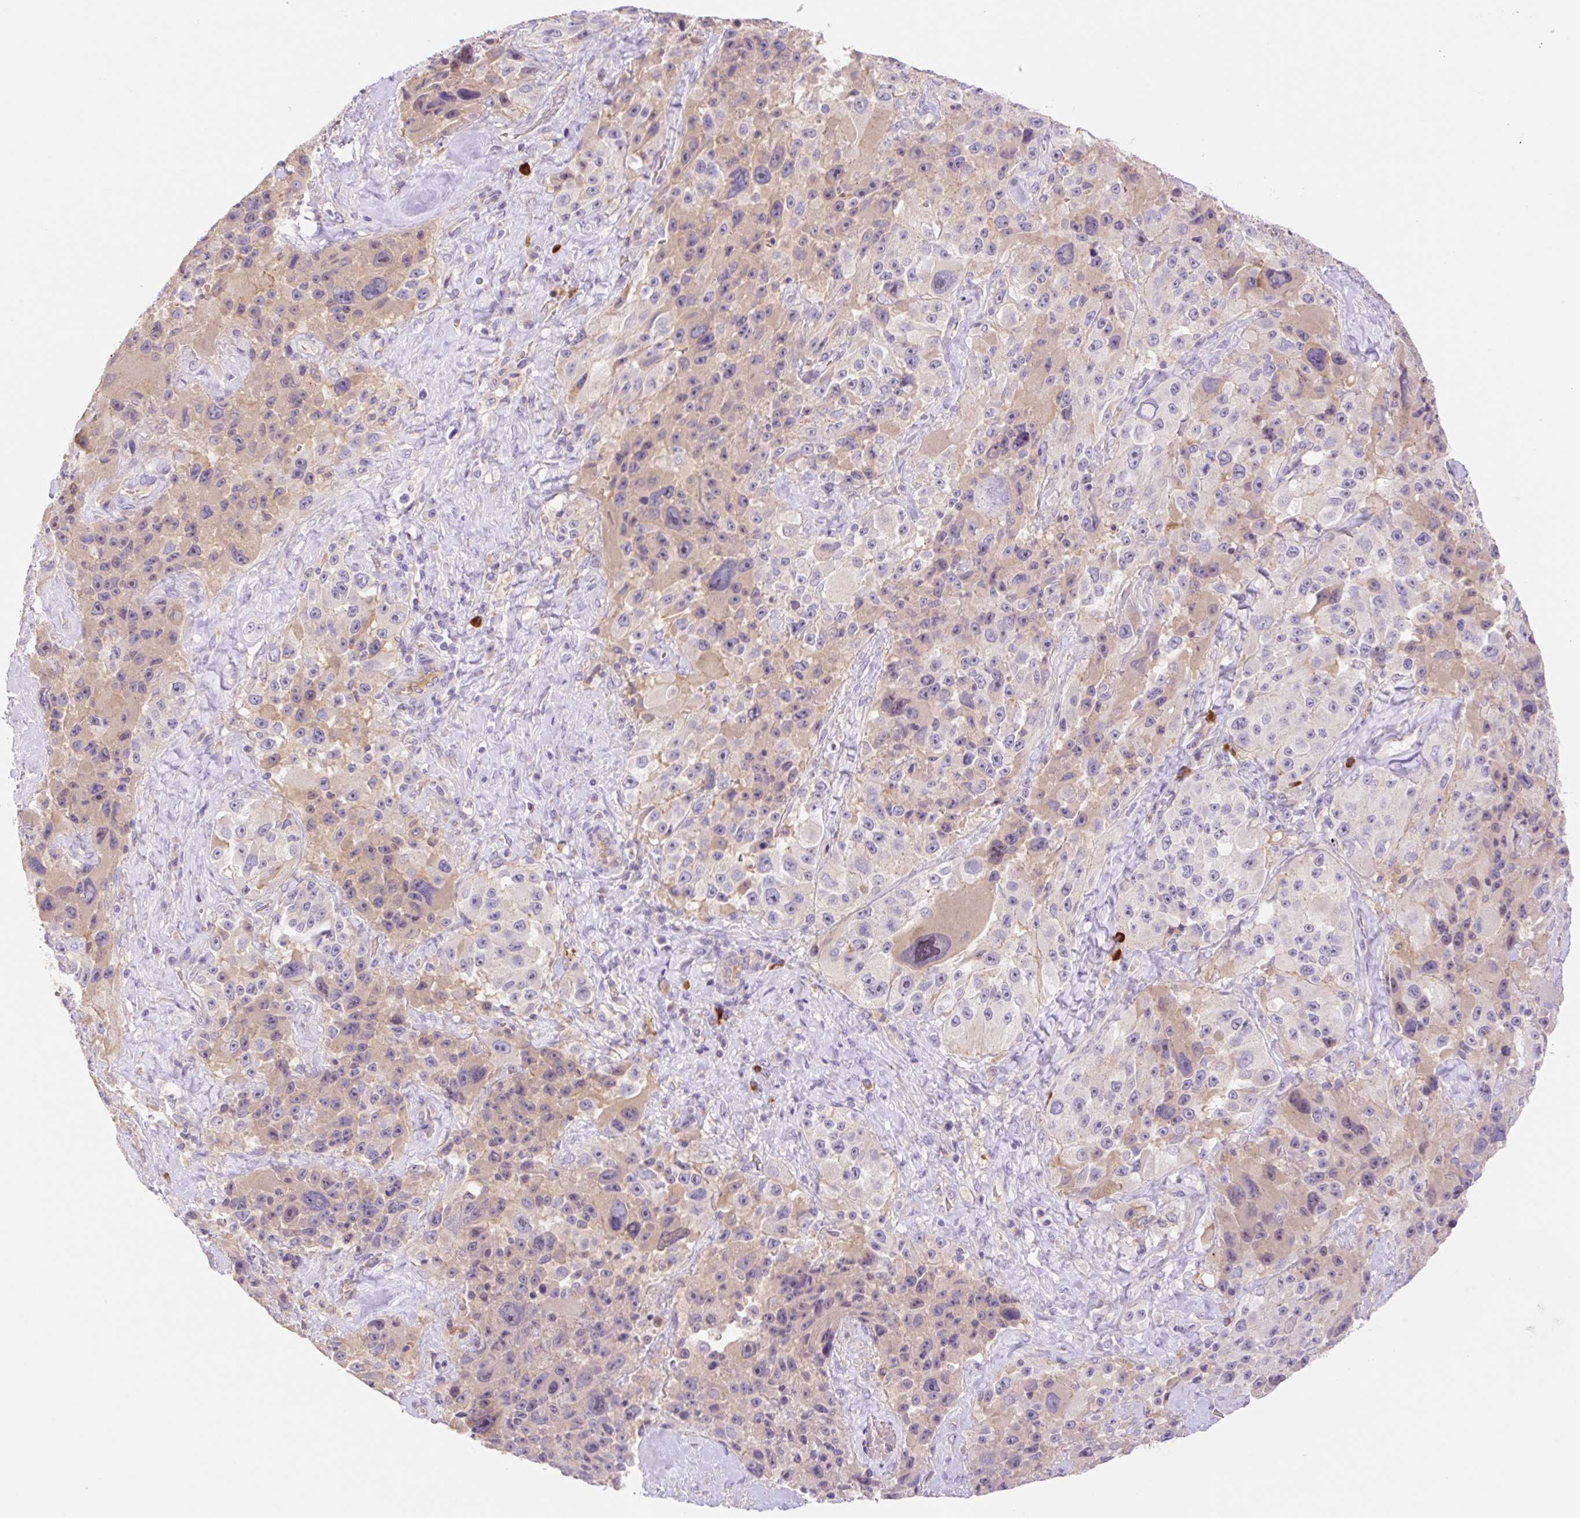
{"staining": {"intensity": "weak", "quantity": "25%-75%", "location": "cytoplasmic/membranous,nuclear"}, "tissue": "melanoma", "cell_type": "Tumor cells", "image_type": "cancer", "snomed": [{"axis": "morphology", "description": "Malignant melanoma, Metastatic site"}, {"axis": "topography", "description": "Lymph node"}], "caption": "Protein positivity by immunohistochemistry reveals weak cytoplasmic/membranous and nuclear expression in about 25%-75% of tumor cells in malignant melanoma (metastatic site).", "gene": "DENND5A", "patient": {"sex": "male", "age": 62}}